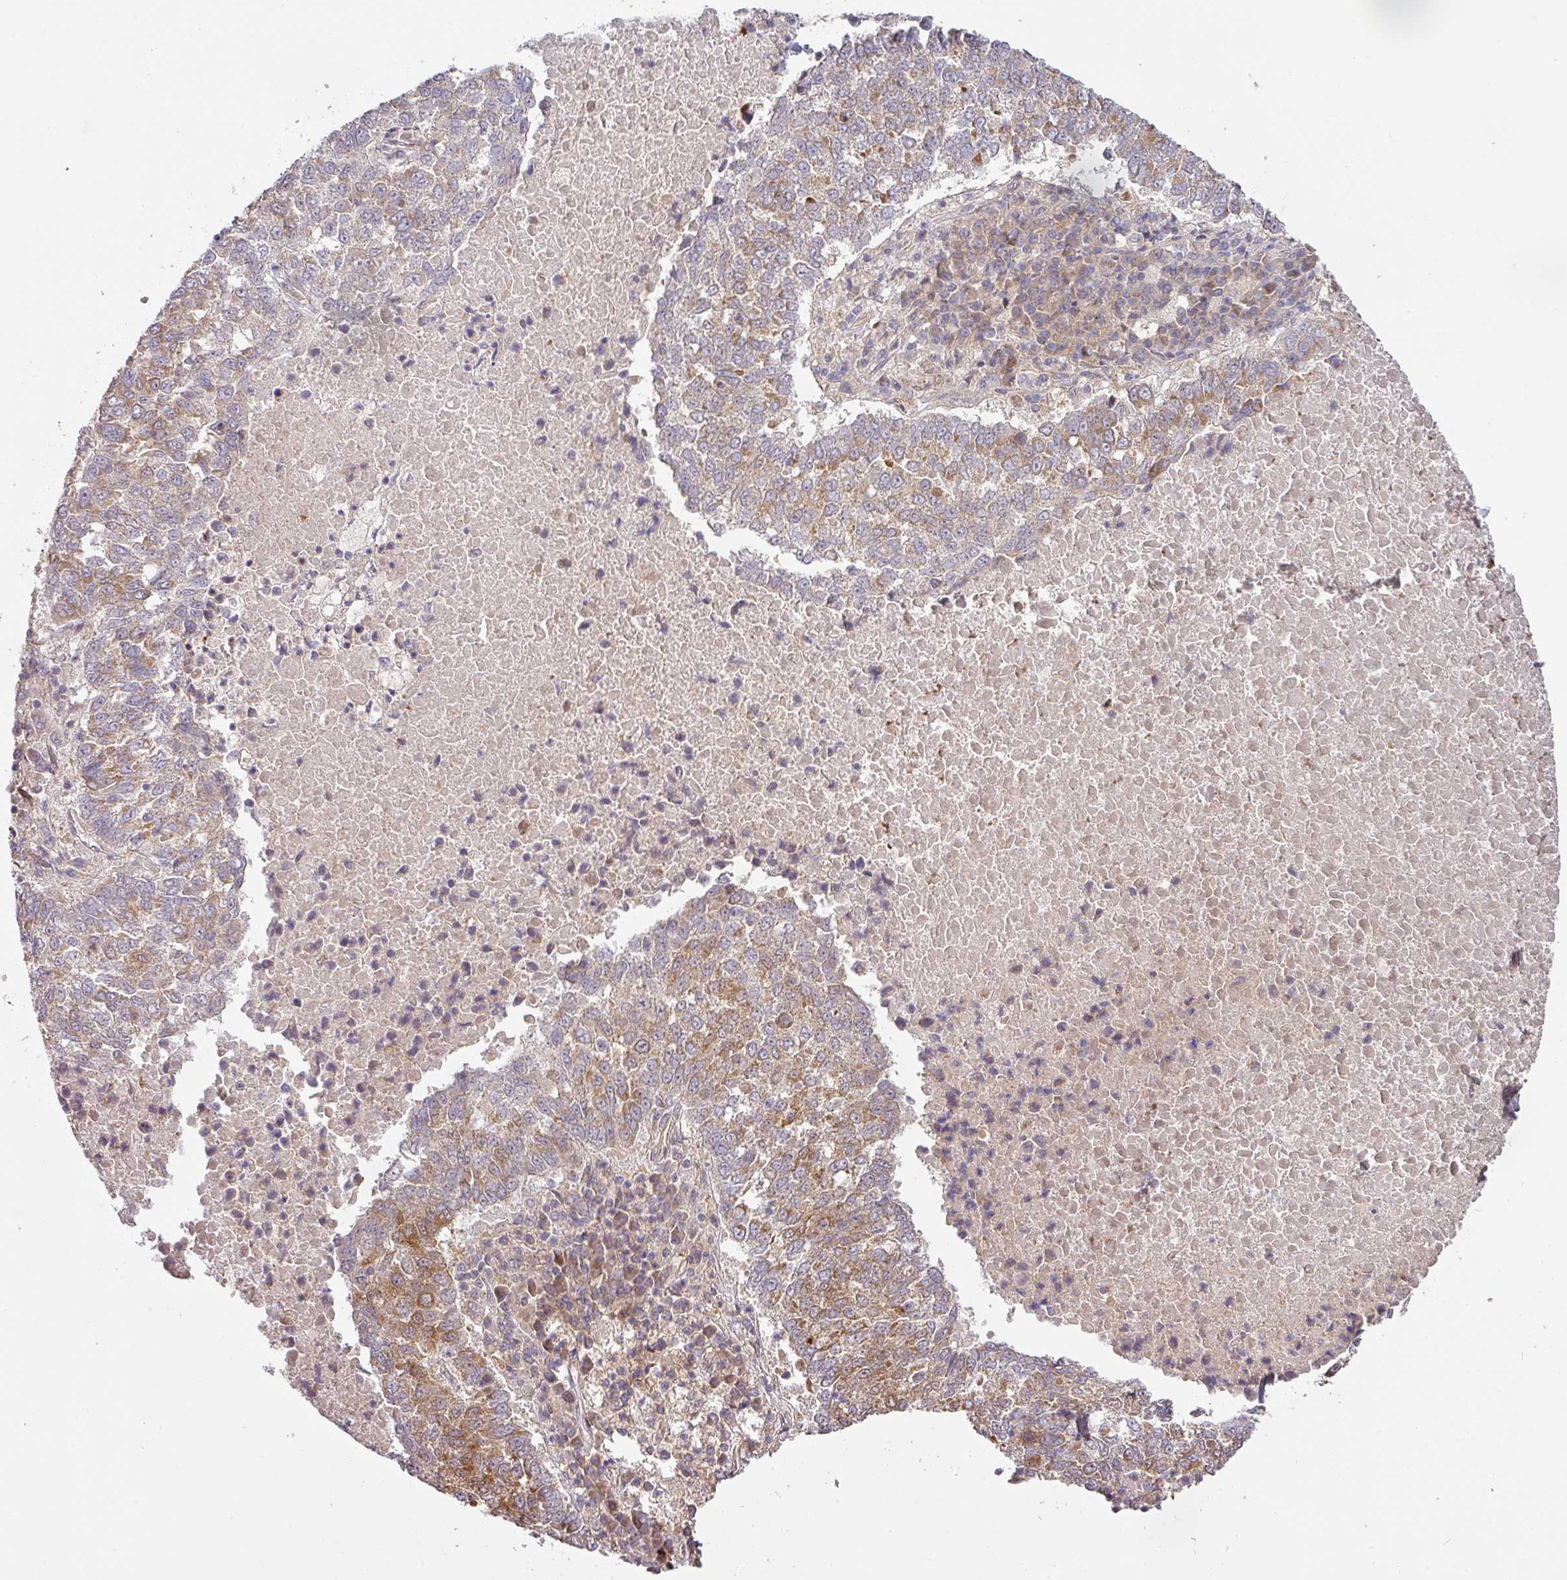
{"staining": {"intensity": "moderate", "quantity": "25%-75%", "location": "cytoplasmic/membranous"}, "tissue": "lung cancer", "cell_type": "Tumor cells", "image_type": "cancer", "snomed": [{"axis": "morphology", "description": "Squamous cell carcinoma, NOS"}, {"axis": "topography", "description": "Lung"}], "caption": "Immunohistochemical staining of lung squamous cell carcinoma demonstrates medium levels of moderate cytoplasmic/membranous protein staining in about 25%-75% of tumor cells.", "gene": "STK35", "patient": {"sex": "male", "age": 73}}